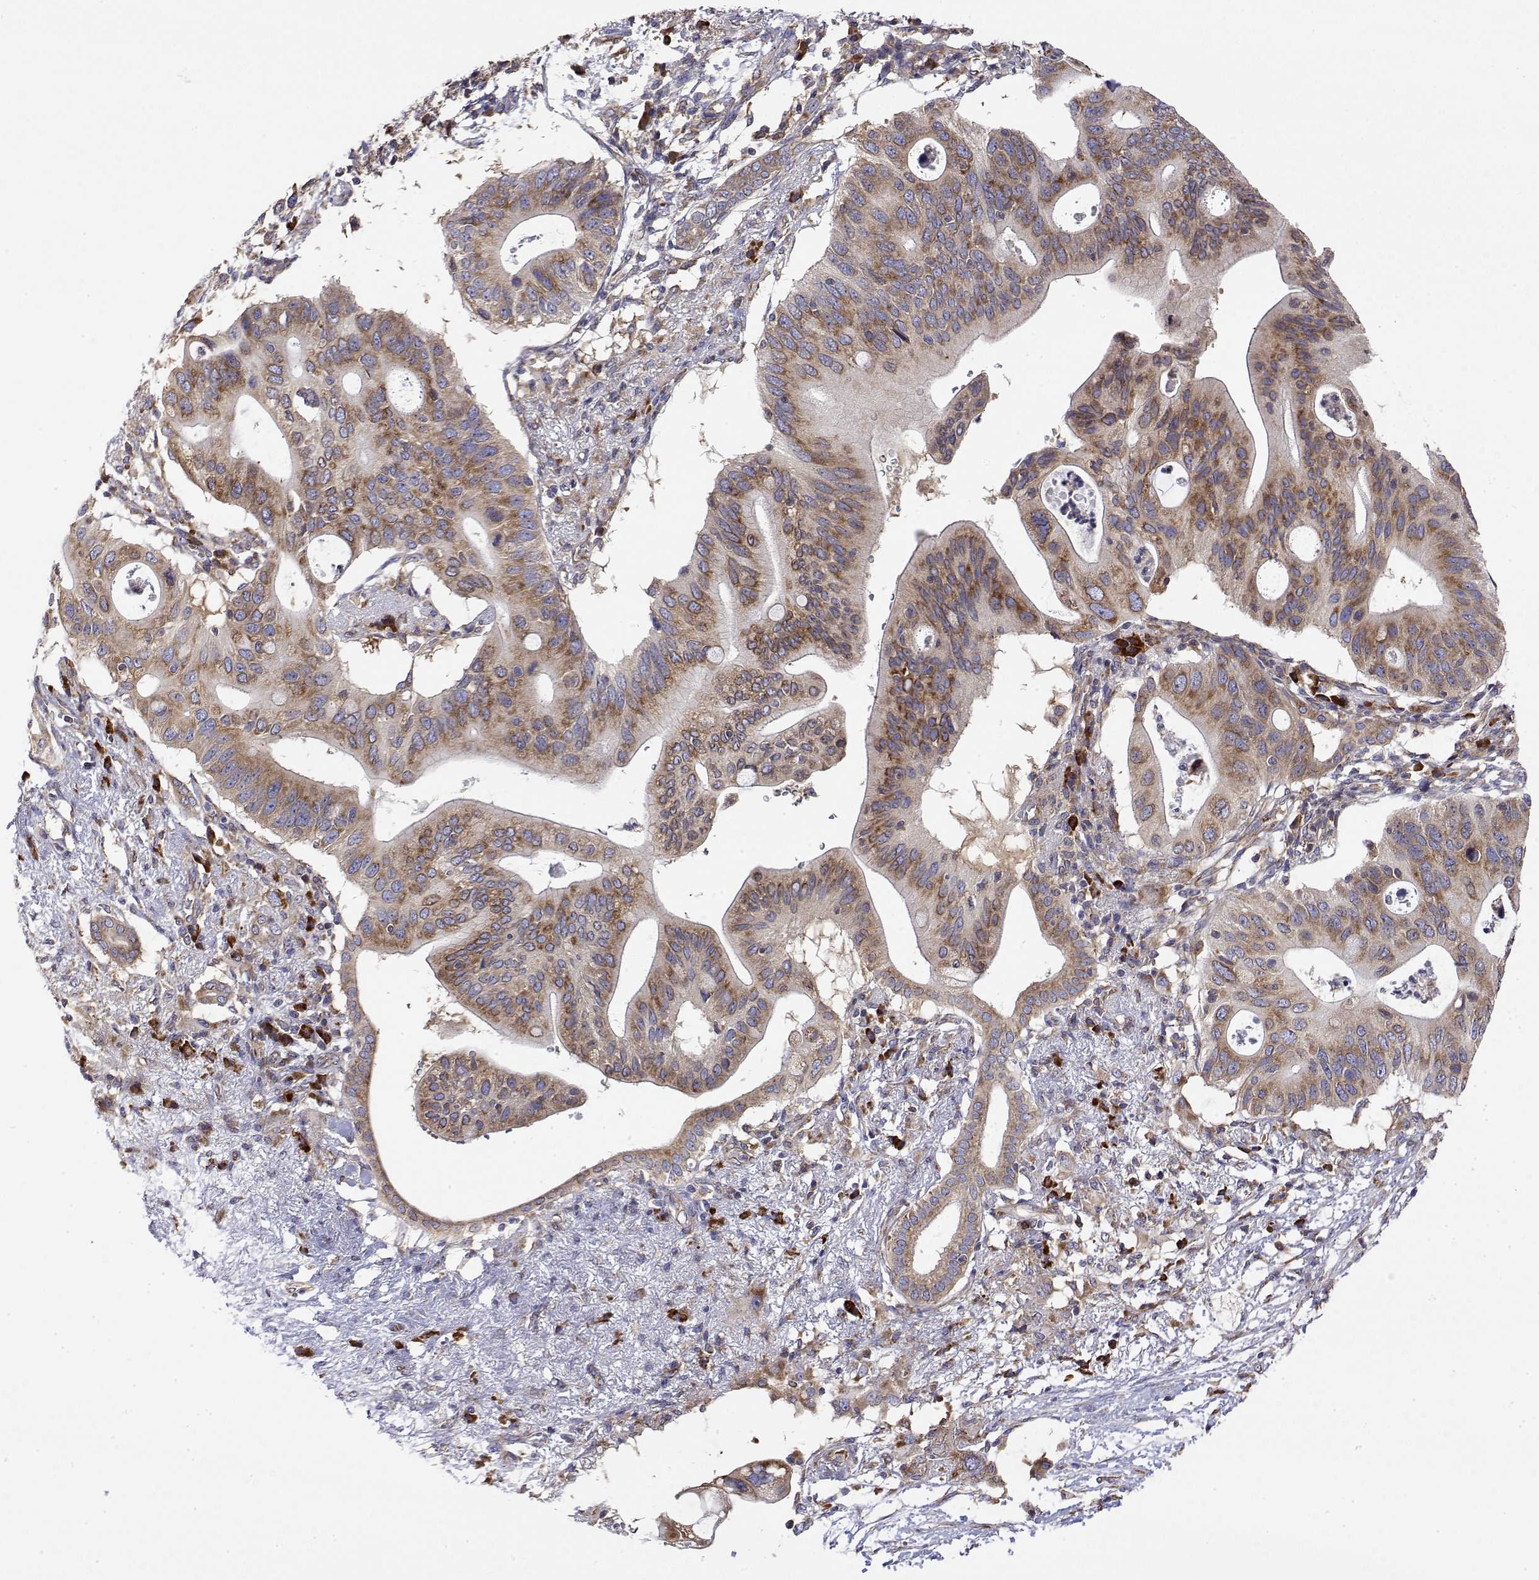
{"staining": {"intensity": "moderate", "quantity": ">75%", "location": "cytoplasmic/membranous"}, "tissue": "pancreatic cancer", "cell_type": "Tumor cells", "image_type": "cancer", "snomed": [{"axis": "morphology", "description": "Adenocarcinoma, NOS"}, {"axis": "topography", "description": "Pancreas"}], "caption": "Adenocarcinoma (pancreatic) stained for a protein displays moderate cytoplasmic/membranous positivity in tumor cells.", "gene": "EEF1G", "patient": {"sex": "female", "age": 72}}